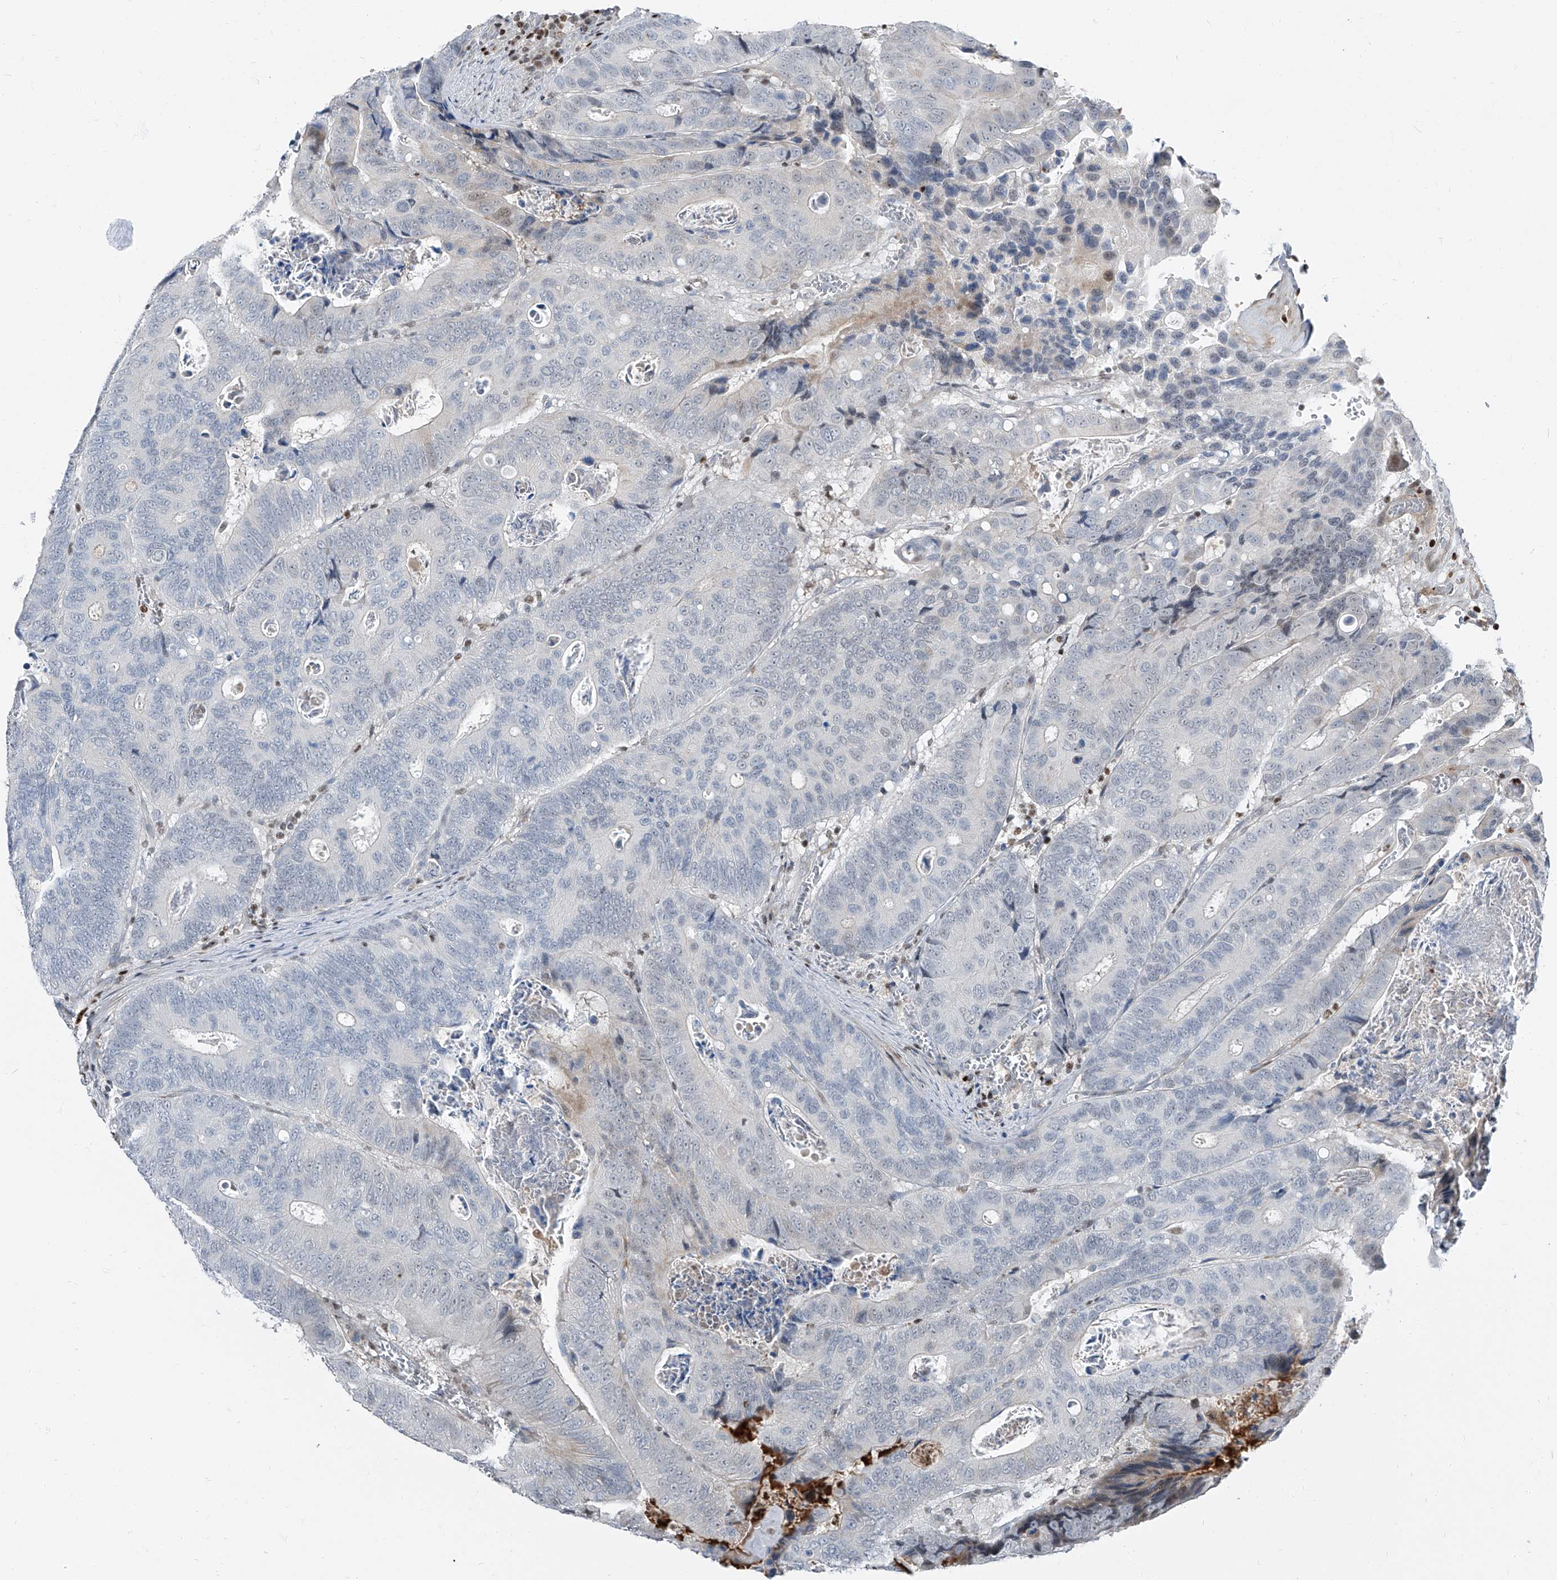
{"staining": {"intensity": "negative", "quantity": "none", "location": "none"}, "tissue": "colorectal cancer", "cell_type": "Tumor cells", "image_type": "cancer", "snomed": [{"axis": "morphology", "description": "Inflammation, NOS"}, {"axis": "morphology", "description": "Adenocarcinoma, NOS"}, {"axis": "topography", "description": "Colon"}], "caption": "DAB immunohistochemical staining of human colorectal cancer shows no significant positivity in tumor cells. Nuclei are stained in blue.", "gene": "HOXA3", "patient": {"sex": "male", "age": 72}}